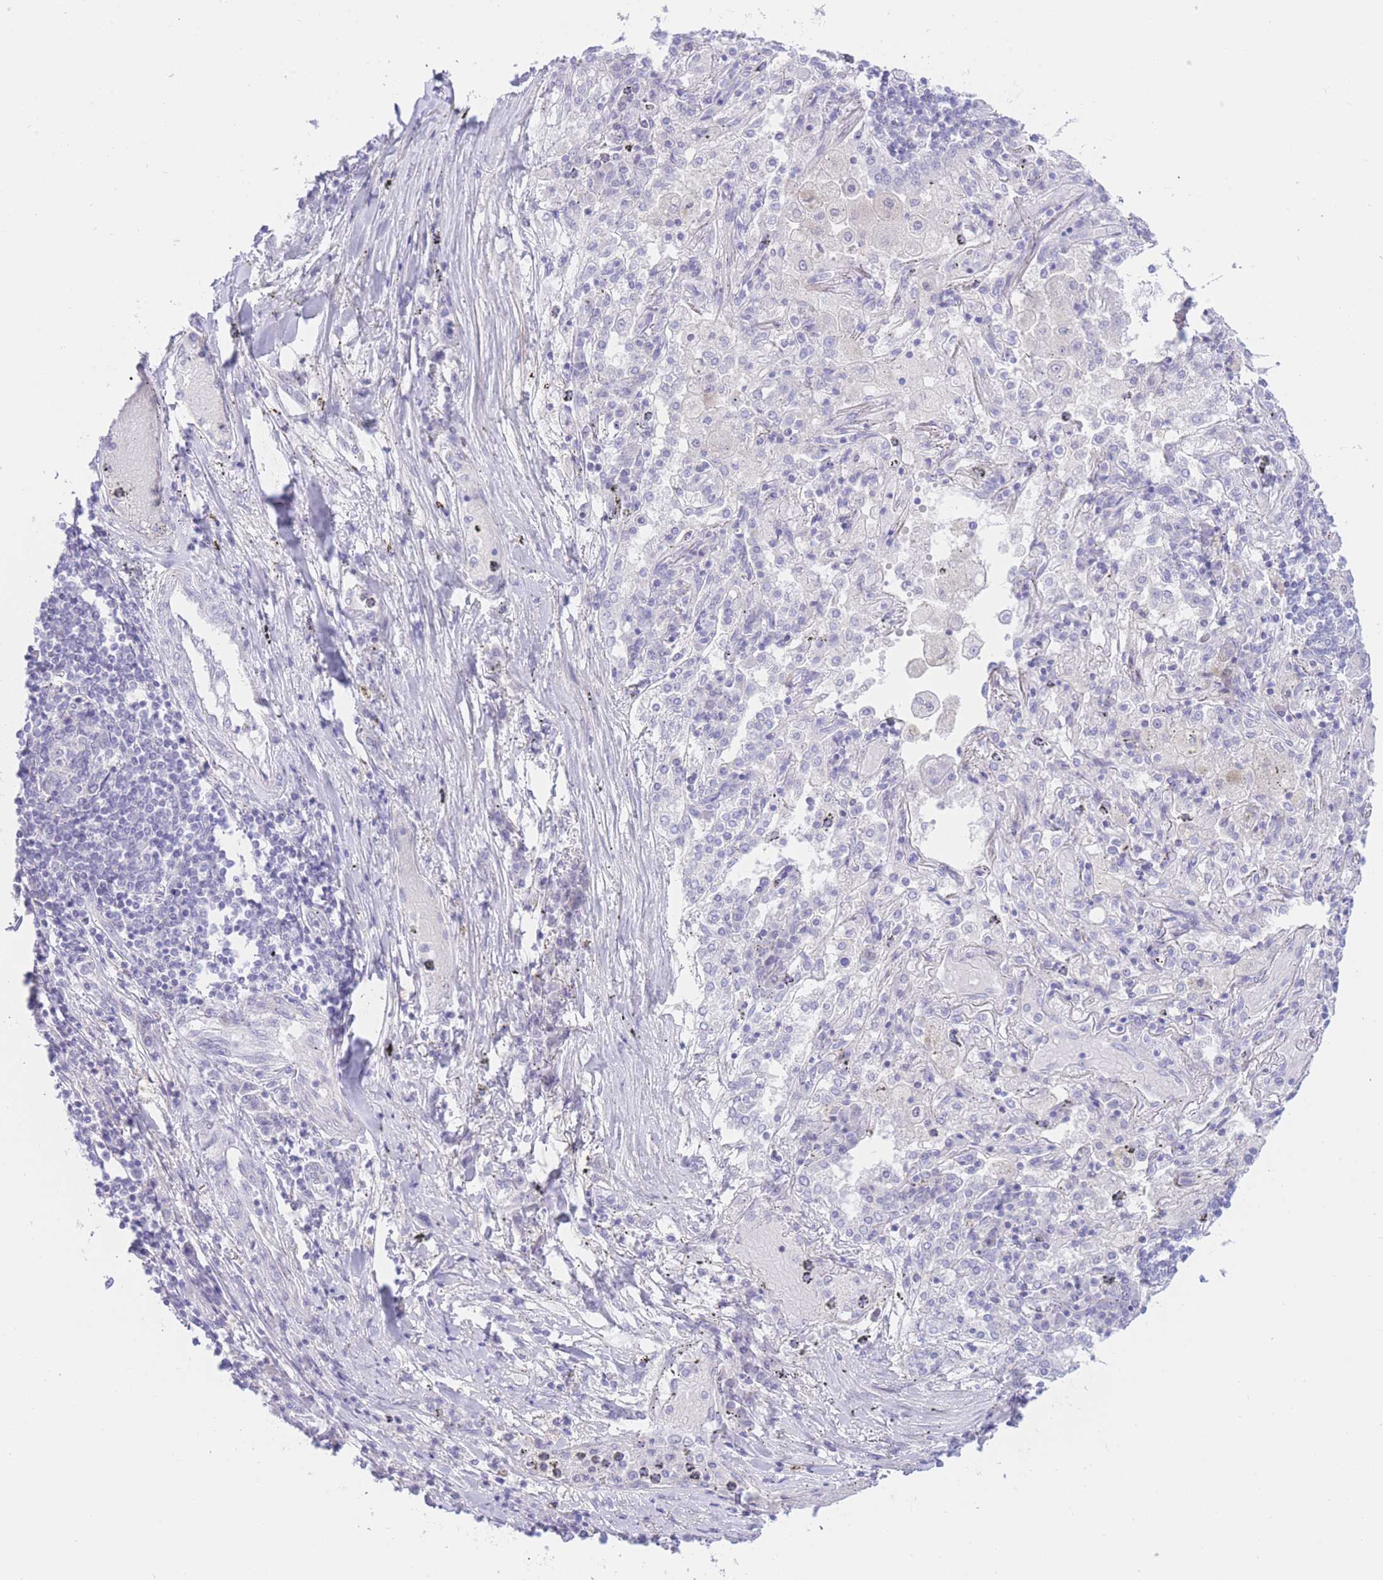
{"staining": {"intensity": "negative", "quantity": "none", "location": "none"}, "tissue": "lung cancer", "cell_type": "Tumor cells", "image_type": "cancer", "snomed": [{"axis": "morphology", "description": "Squamous cell carcinoma, NOS"}, {"axis": "topography", "description": "Lung"}], "caption": "Immunohistochemistry micrograph of human lung cancer (squamous cell carcinoma) stained for a protein (brown), which exhibits no positivity in tumor cells.", "gene": "ZNF212", "patient": {"sex": "male", "age": 65}}